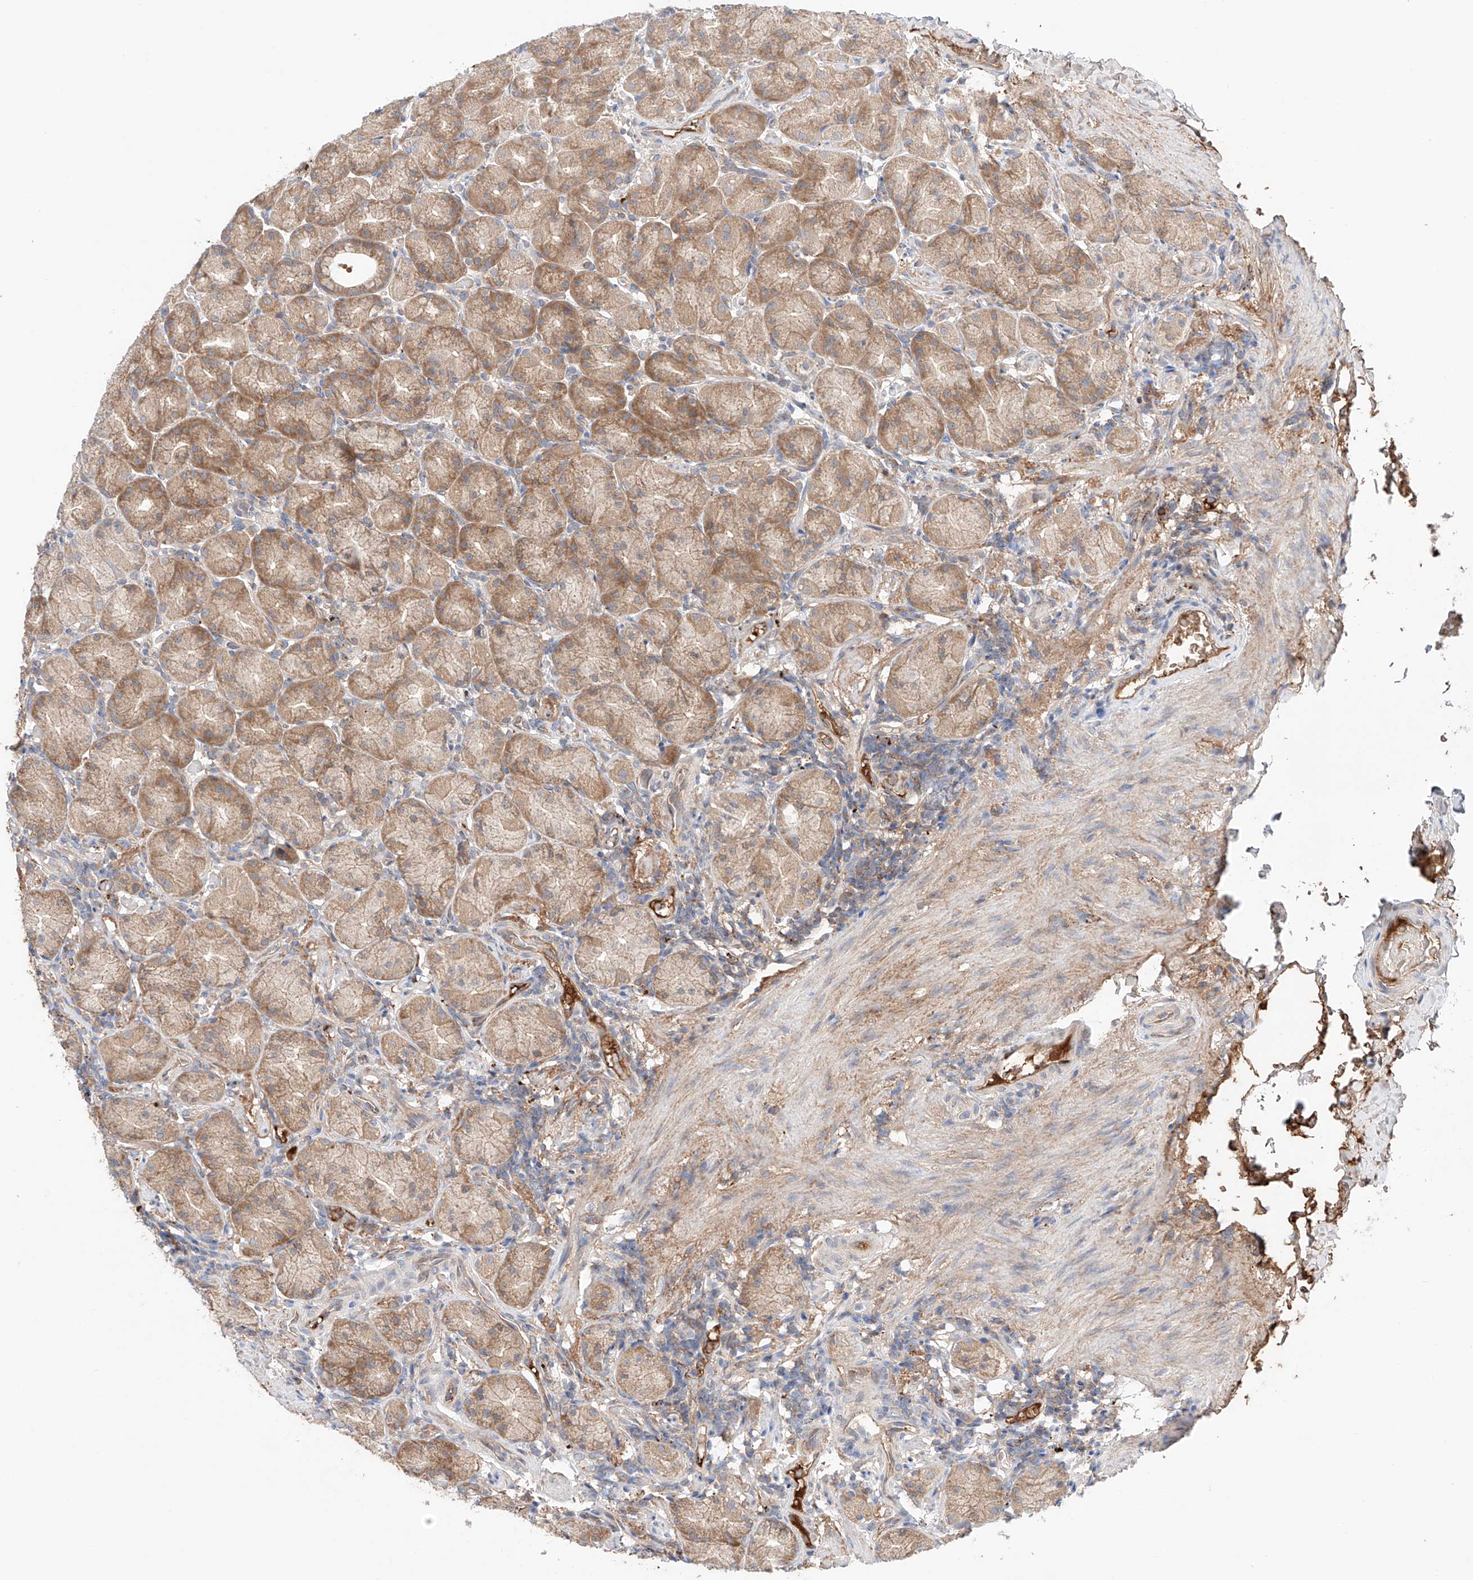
{"staining": {"intensity": "moderate", "quantity": "25%-75%", "location": "cytoplasmic/membranous"}, "tissue": "stomach", "cell_type": "Glandular cells", "image_type": "normal", "snomed": [{"axis": "morphology", "description": "Normal tissue, NOS"}, {"axis": "topography", "description": "Stomach, upper"}], "caption": "A high-resolution image shows immunohistochemistry staining of benign stomach, which shows moderate cytoplasmic/membranous staining in about 25%-75% of glandular cells. The staining is performed using DAB (3,3'-diaminobenzidine) brown chromogen to label protein expression. The nuclei are counter-stained blue using hematoxylin.", "gene": "PGGT1B", "patient": {"sex": "male", "age": 68}}